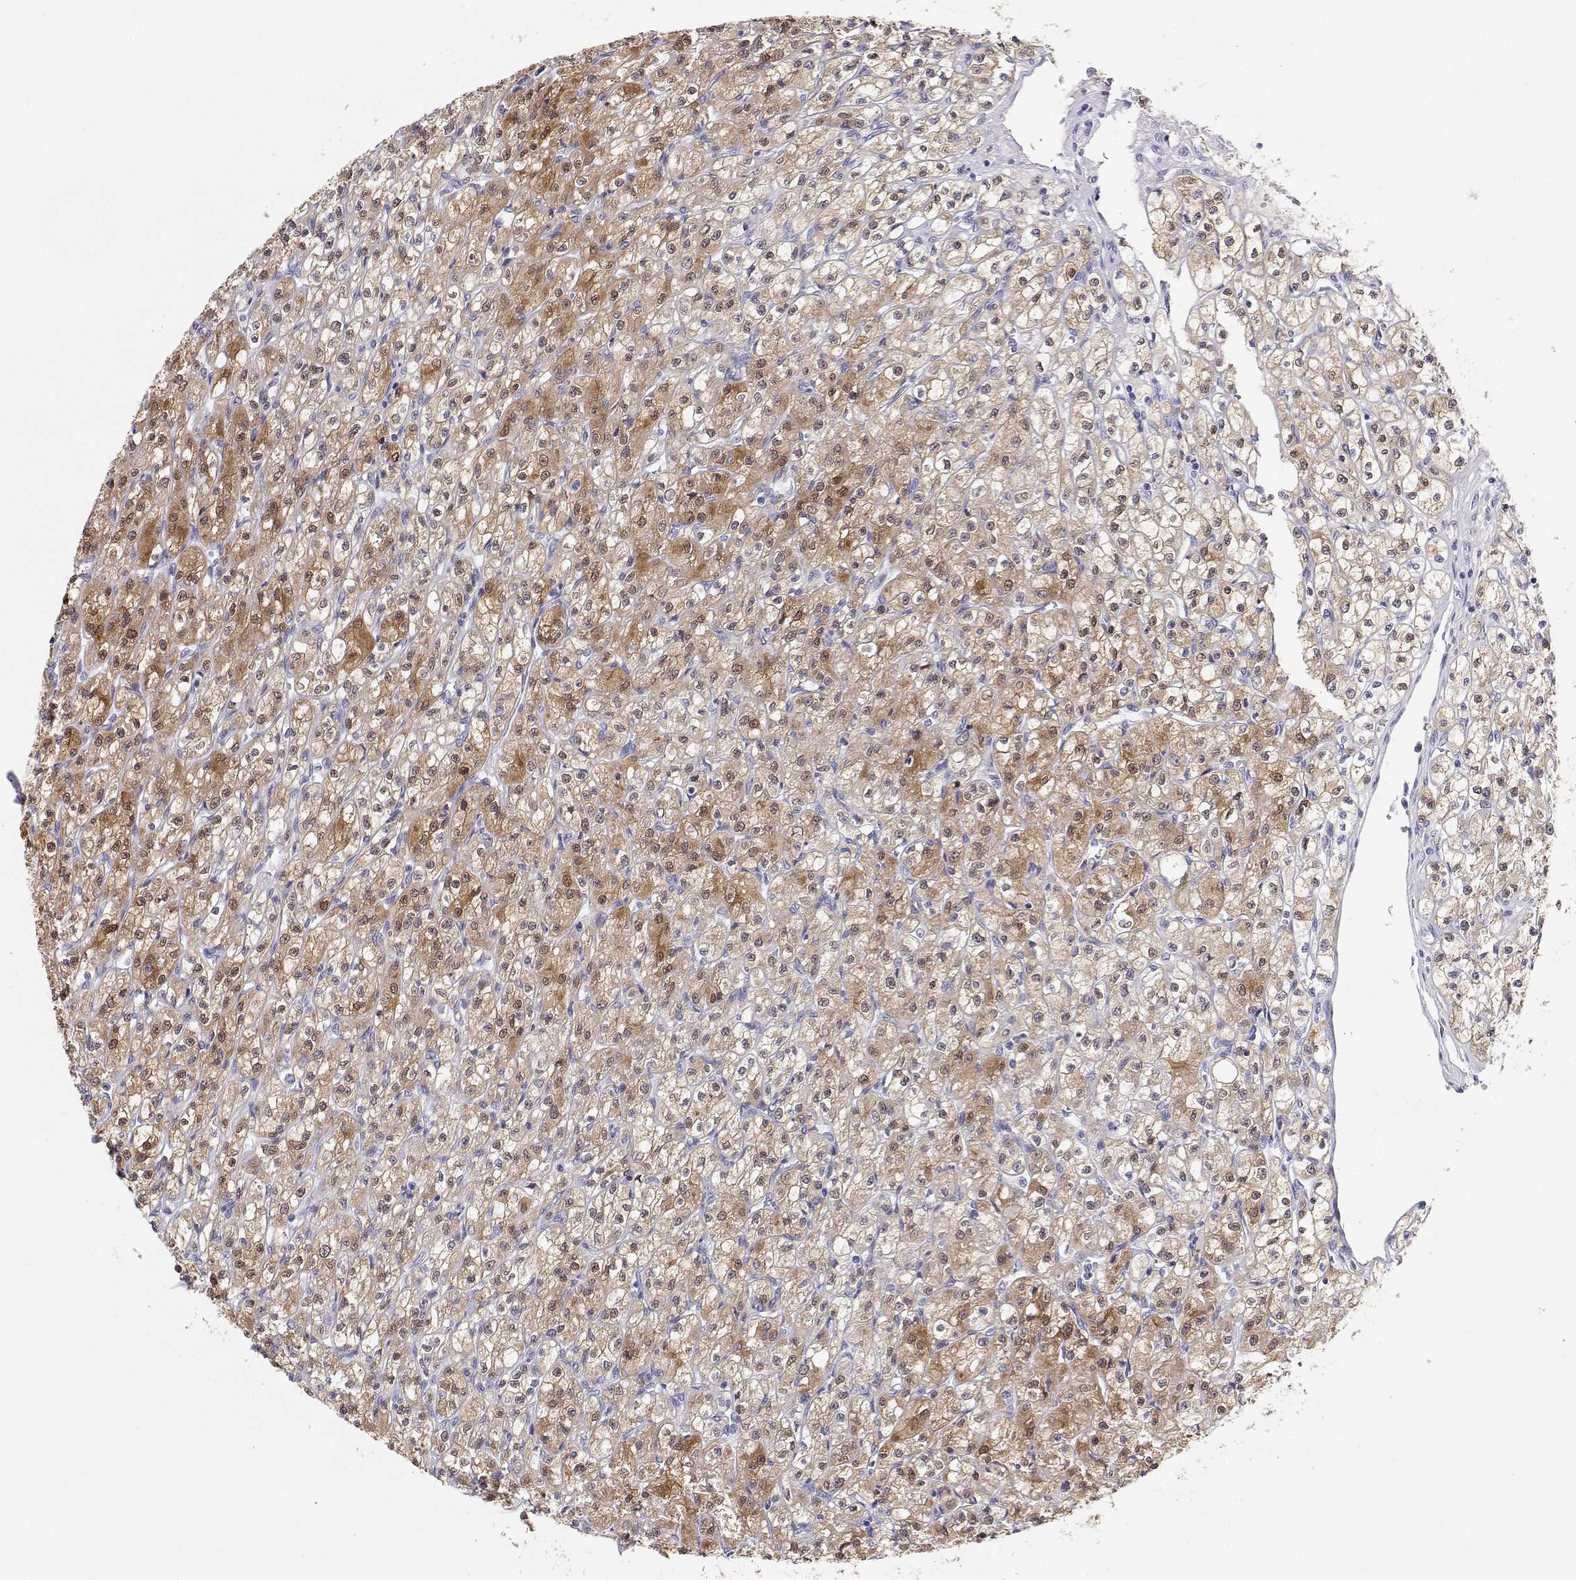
{"staining": {"intensity": "moderate", "quantity": "25%-75%", "location": "cytoplasmic/membranous,nuclear"}, "tissue": "renal cancer", "cell_type": "Tumor cells", "image_type": "cancer", "snomed": [{"axis": "morphology", "description": "Adenocarcinoma, NOS"}, {"axis": "topography", "description": "Kidney"}], "caption": "This is an image of IHC staining of adenocarcinoma (renal), which shows moderate positivity in the cytoplasmic/membranous and nuclear of tumor cells.", "gene": "BHMT", "patient": {"sex": "female", "age": 70}}